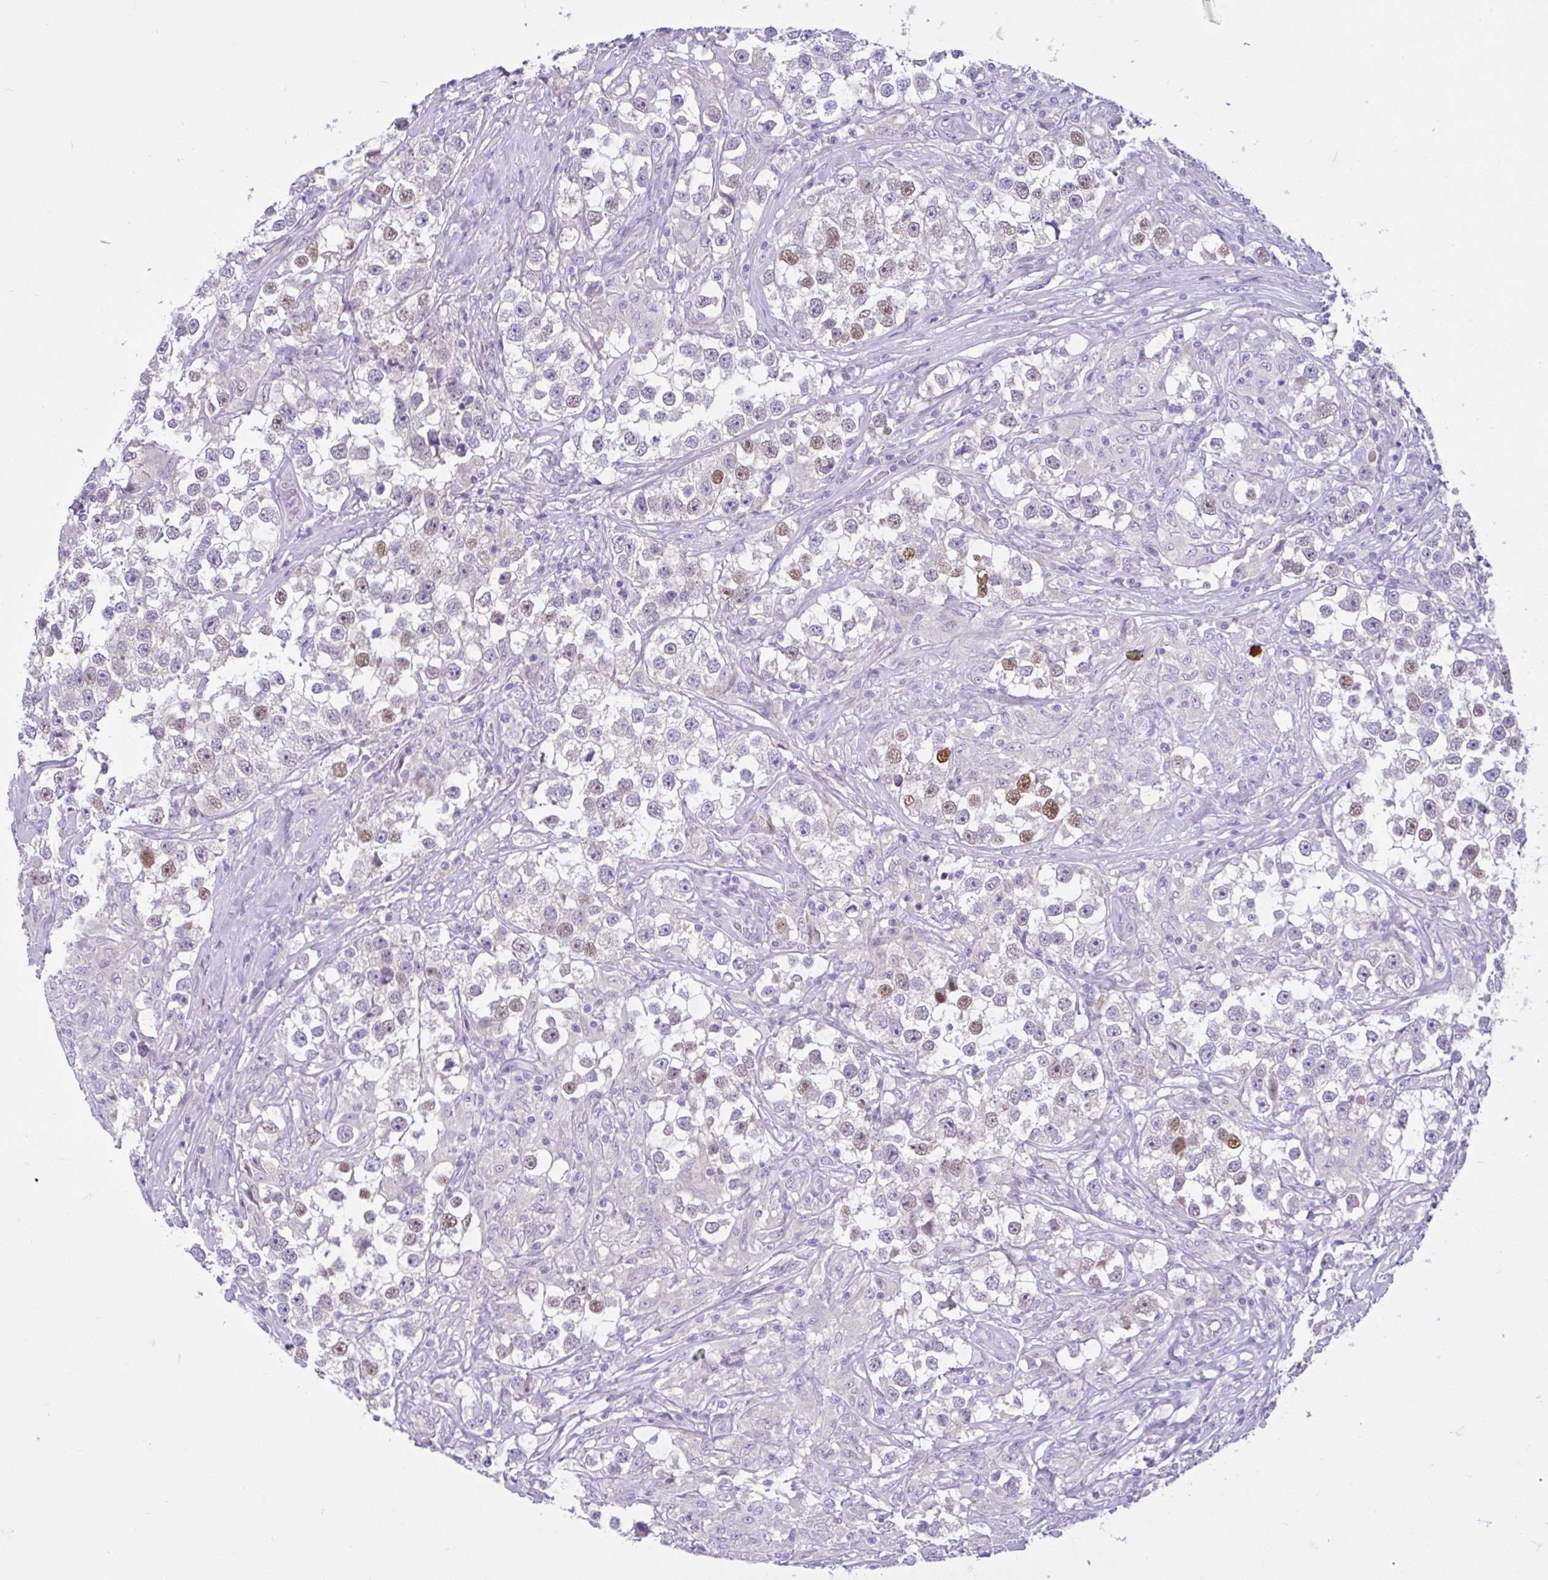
{"staining": {"intensity": "negative", "quantity": "none", "location": "none"}, "tissue": "testis cancer", "cell_type": "Tumor cells", "image_type": "cancer", "snomed": [{"axis": "morphology", "description": "Seminoma, NOS"}, {"axis": "topography", "description": "Testis"}], "caption": "Immunohistochemistry photomicrograph of testis cancer (seminoma) stained for a protein (brown), which shows no staining in tumor cells. (Brightfield microscopy of DAB (3,3'-diaminobenzidine) immunohistochemistry (IHC) at high magnification).", "gene": "ANO4", "patient": {"sex": "male", "age": 46}}